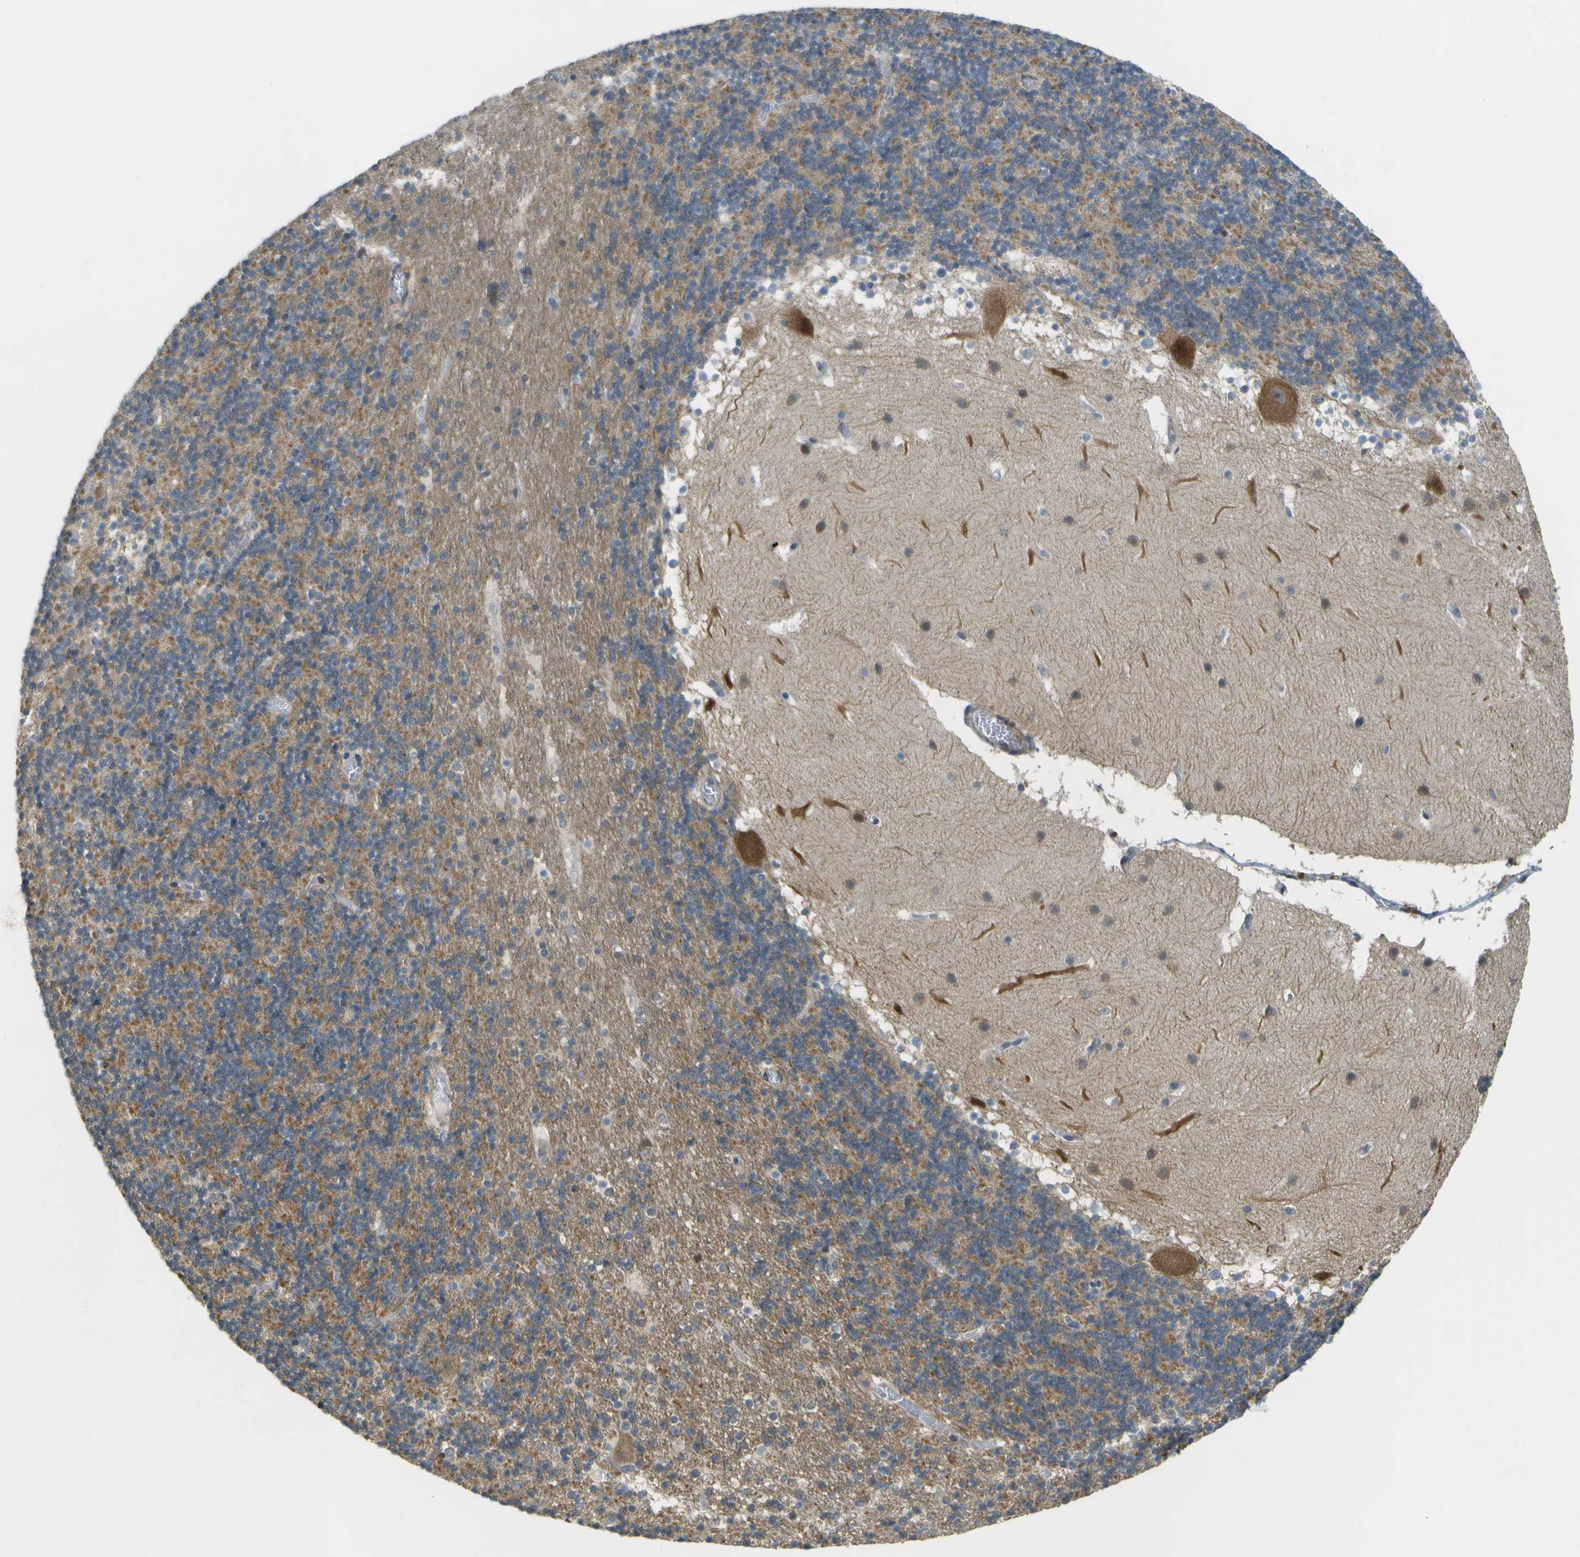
{"staining": {"intensity": "negative", "quantity": "none", "location": "none"}, "tissue": "cerebellum", "cell_type": "Cells in granular layer", "image_type": "normal", "snomed": [{"axis": "morphology", "description": "Normal tissue, NOS"}, {"axis": "topography", "description": "Cerebellum"}], "caption": "Cerebellum stained for a protein using immunohistochemistry (IHC) shows no staining cells in granular layer.", "gene": "WNK2", "patient": {"sex": "male", "age": 45}}